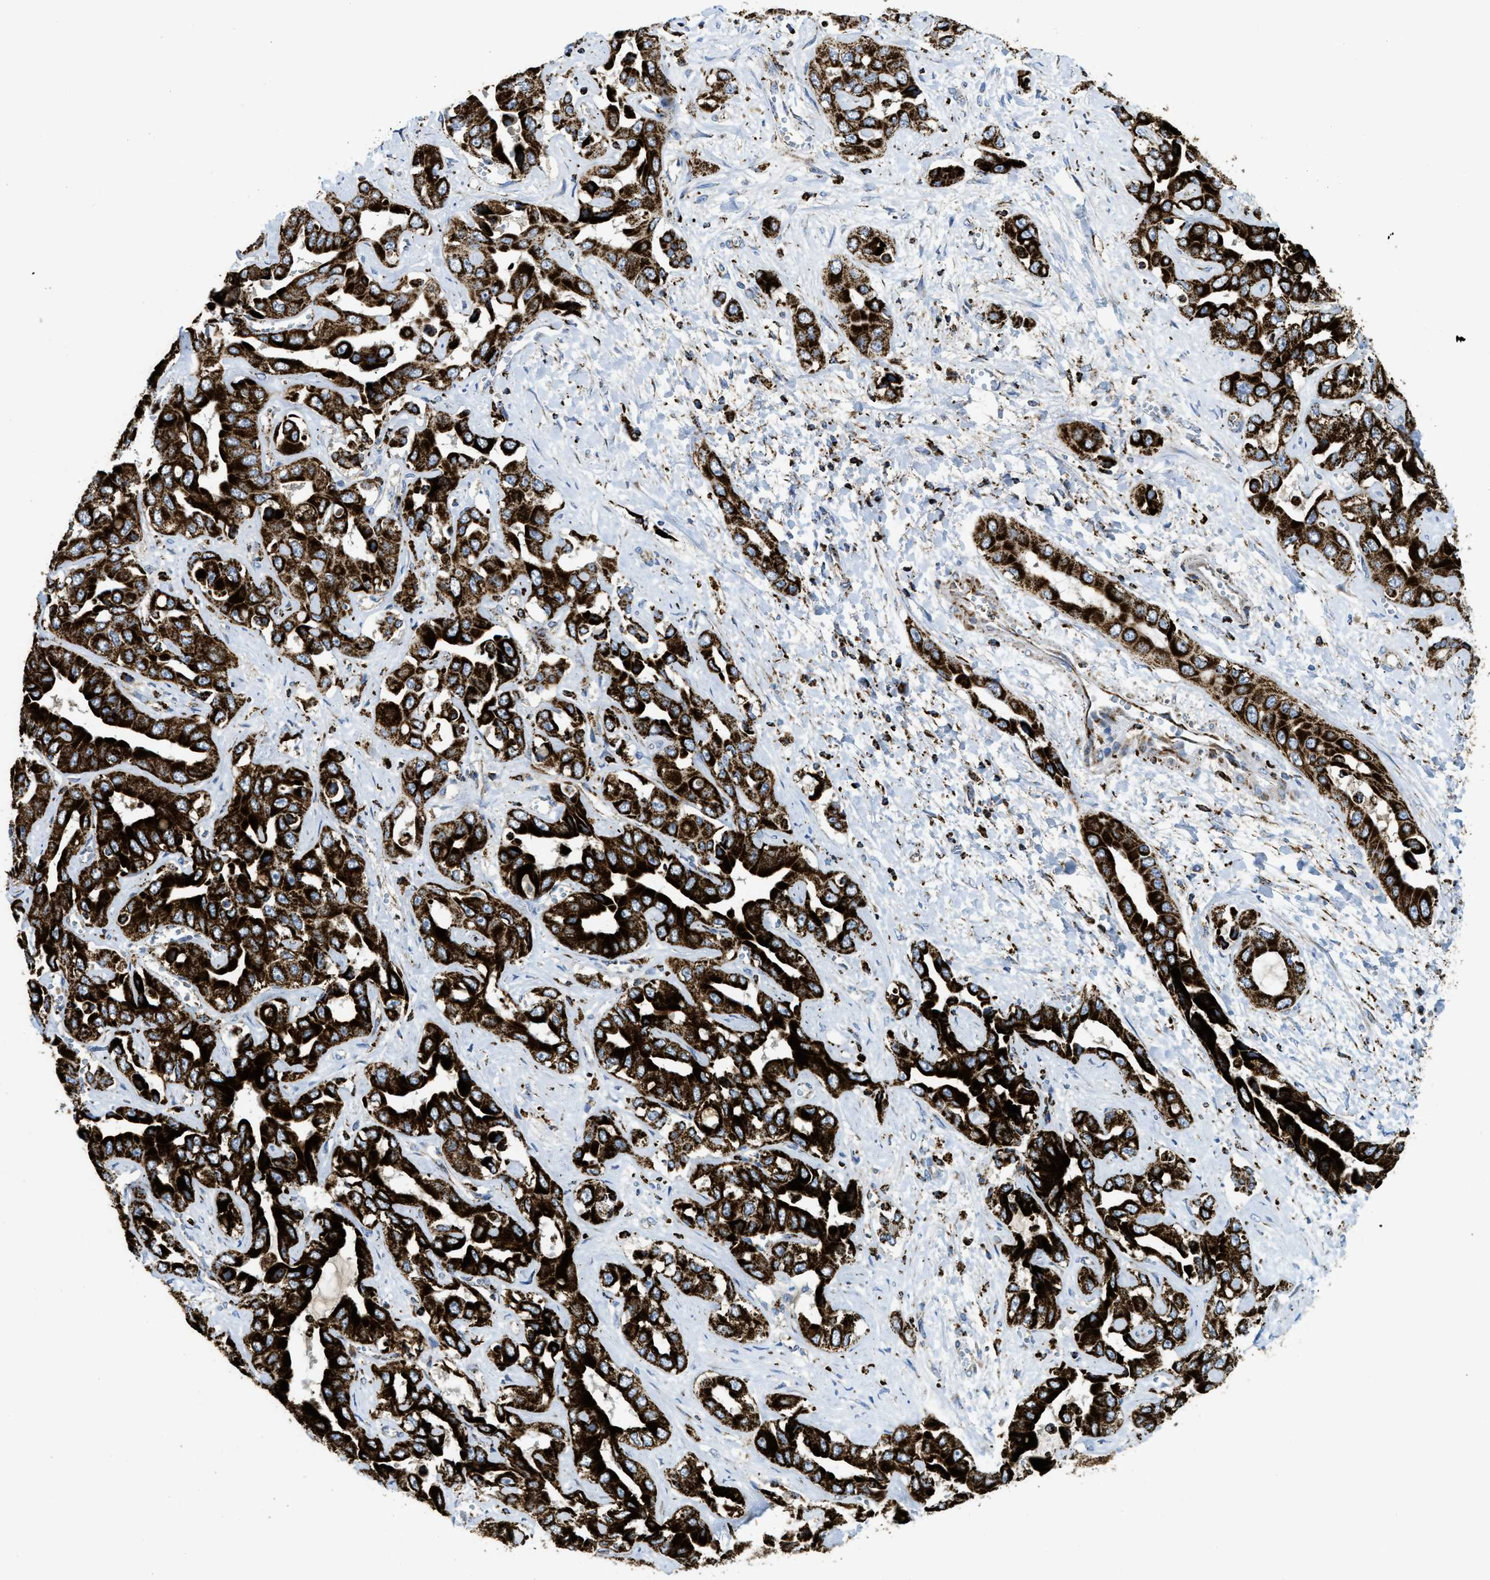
{"staining": {"intensity": "strong", "quantity": ">75%", "location": "cytoplasmic/membranous"}, "tissue": "liver cancer", "cell_type": "Tumor cells", "image_type": "cancer", "snomed": [{"axis": "morphology", "description": "Cholangiocarcinoma"}, {"axis": "topography", "description": "Liver"}], "caption": "Immunohistochemistry photomicrograph of human liver cancer (cholangiocarcinoma) stained for a protein (brown), which exhibits high levels of strong cytoplasmic/membranous expression in about >75% of tumor cells.", "gene": "SQOR", "patient": {"sex": "female", "age": 52}}